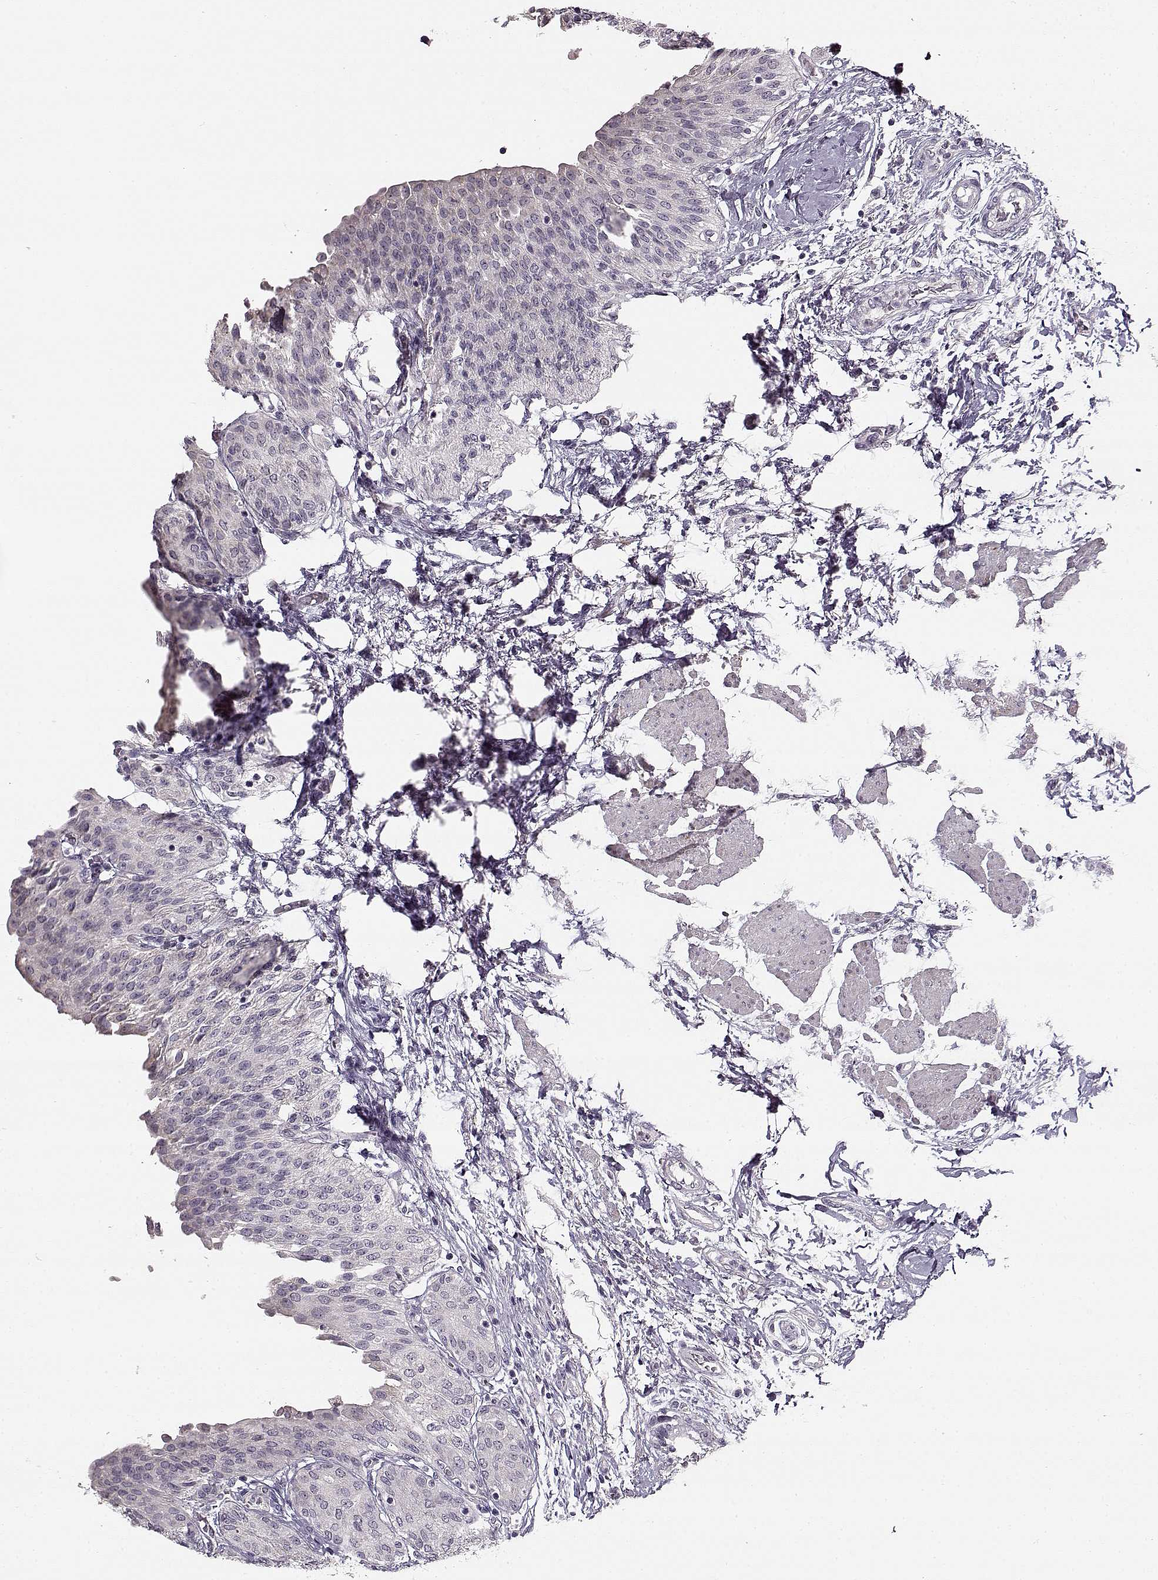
{"staining": {"intensity": "negative", "quantity": "none", "location": "none"}, "tissue": "urinary bladder", "cell_type": "Urothelial cells", "image_type": "normal", "snomed": [{"axis": "morphology", "description": "Normal tissue, NOS"}, {"axis": "morphology", "description": "Metaplasia, NOS"}, {"axis": "topography", "description": "Urinary bladder"}], "caption": "High power microscopy micrograph of an immunohistochemistry micrograph of unremarkable urinary bladder, revealing no significant staining in urothelial cells. (DAB (3,3'-diaminobenzidine) immunohistochemistry with hematoxylin counter stain).", "gene": "MAP6D1", "patient": {"sex": "male", "age": 68}}